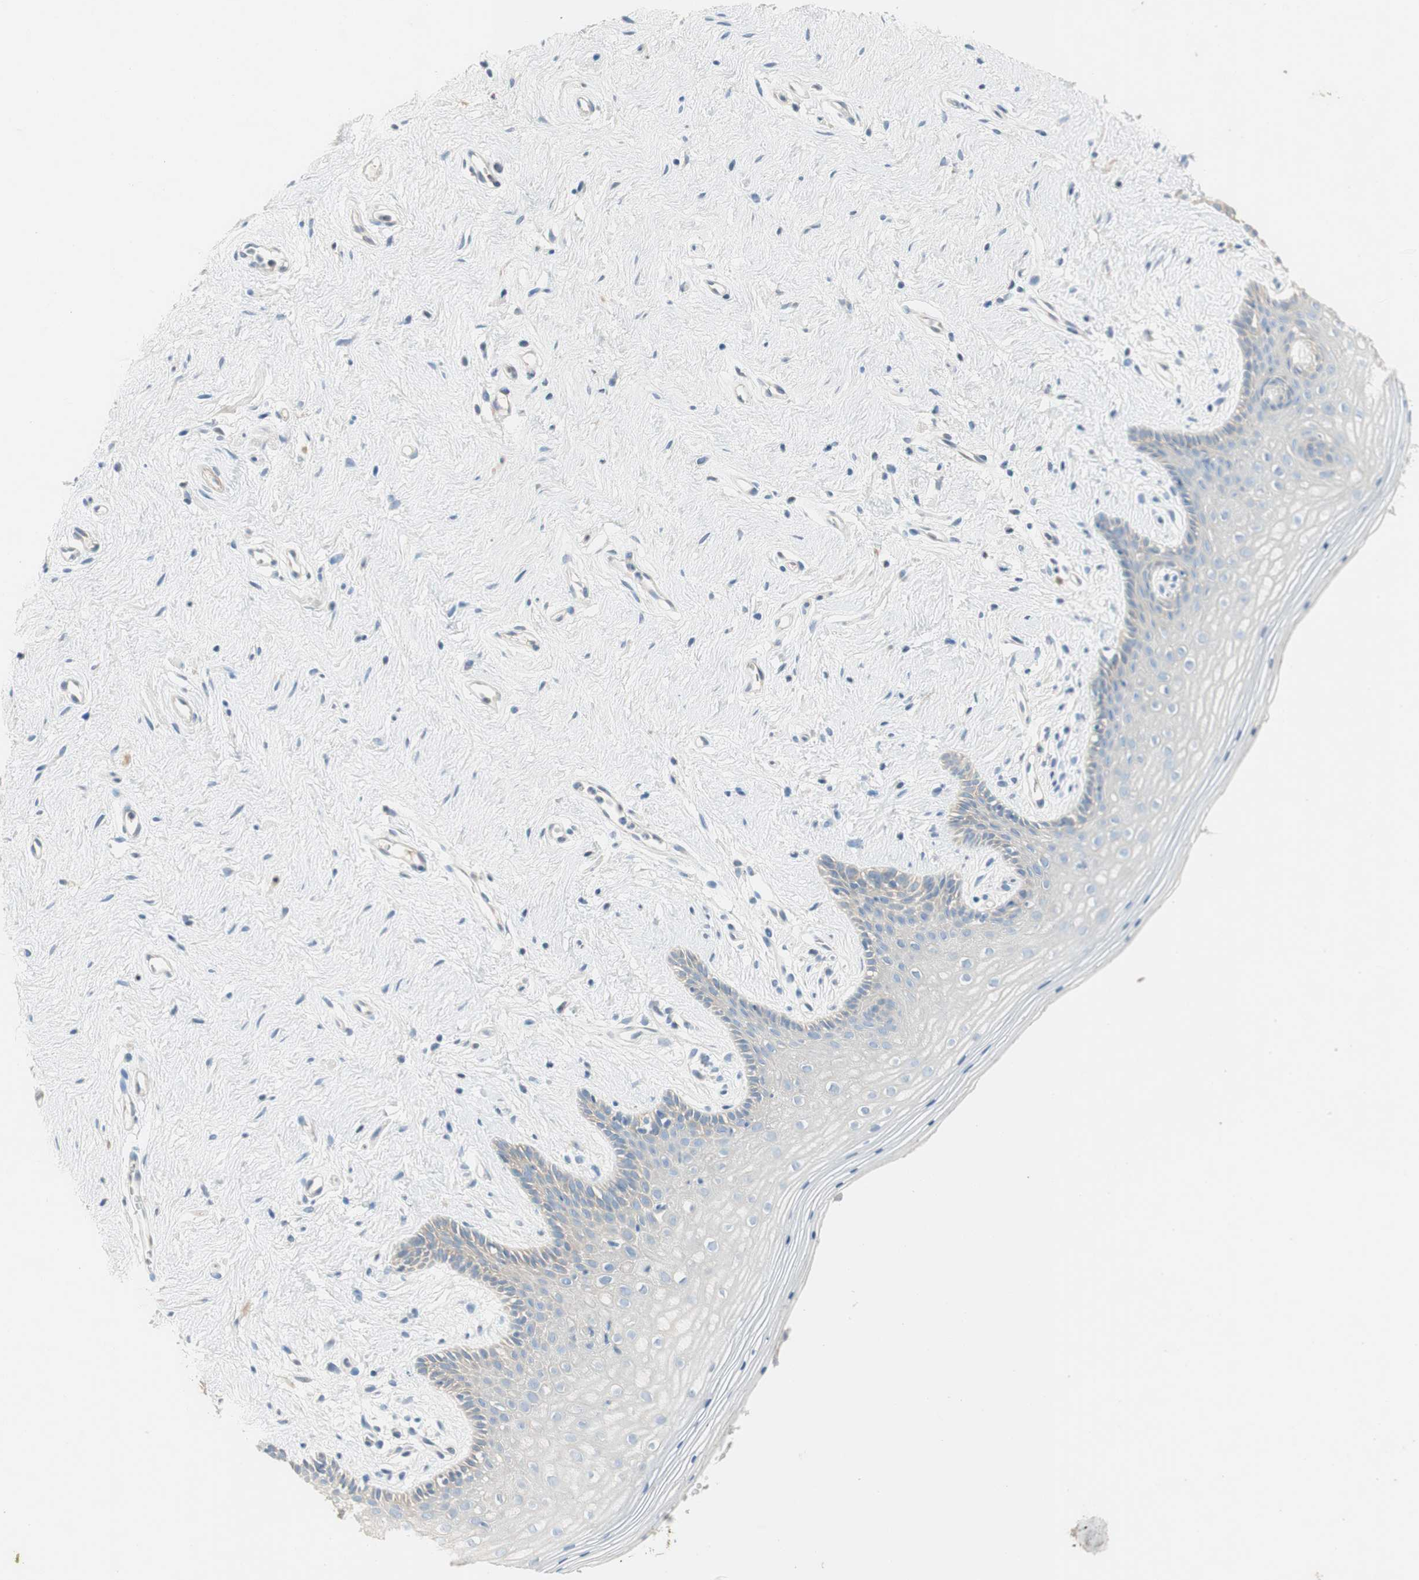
{"staining": {"intensity": "negative", "quantity": "none", "location": "none"}, "tissue": "vagina", "cell_type": "Squamous epithelial cells", "image_type": "normal", "snomed": [{"axis": "morphology", "description": "Normal tissue, NOS"}, {"axis": "topography", "description": "Vagina"}], "caption": "Immunohistochemistry photomicrograph of benign vagina: human vagina stained with DAB (3,3'-diaminobenzidine) displays no significant protein staining in squamous epithelial cells. The staining is performed using DAB brown chromogen with nuclei counter-stained in using hematoxylin.", "gene": "CCM2L", "patient": {"sex": "female", "age": 44}}